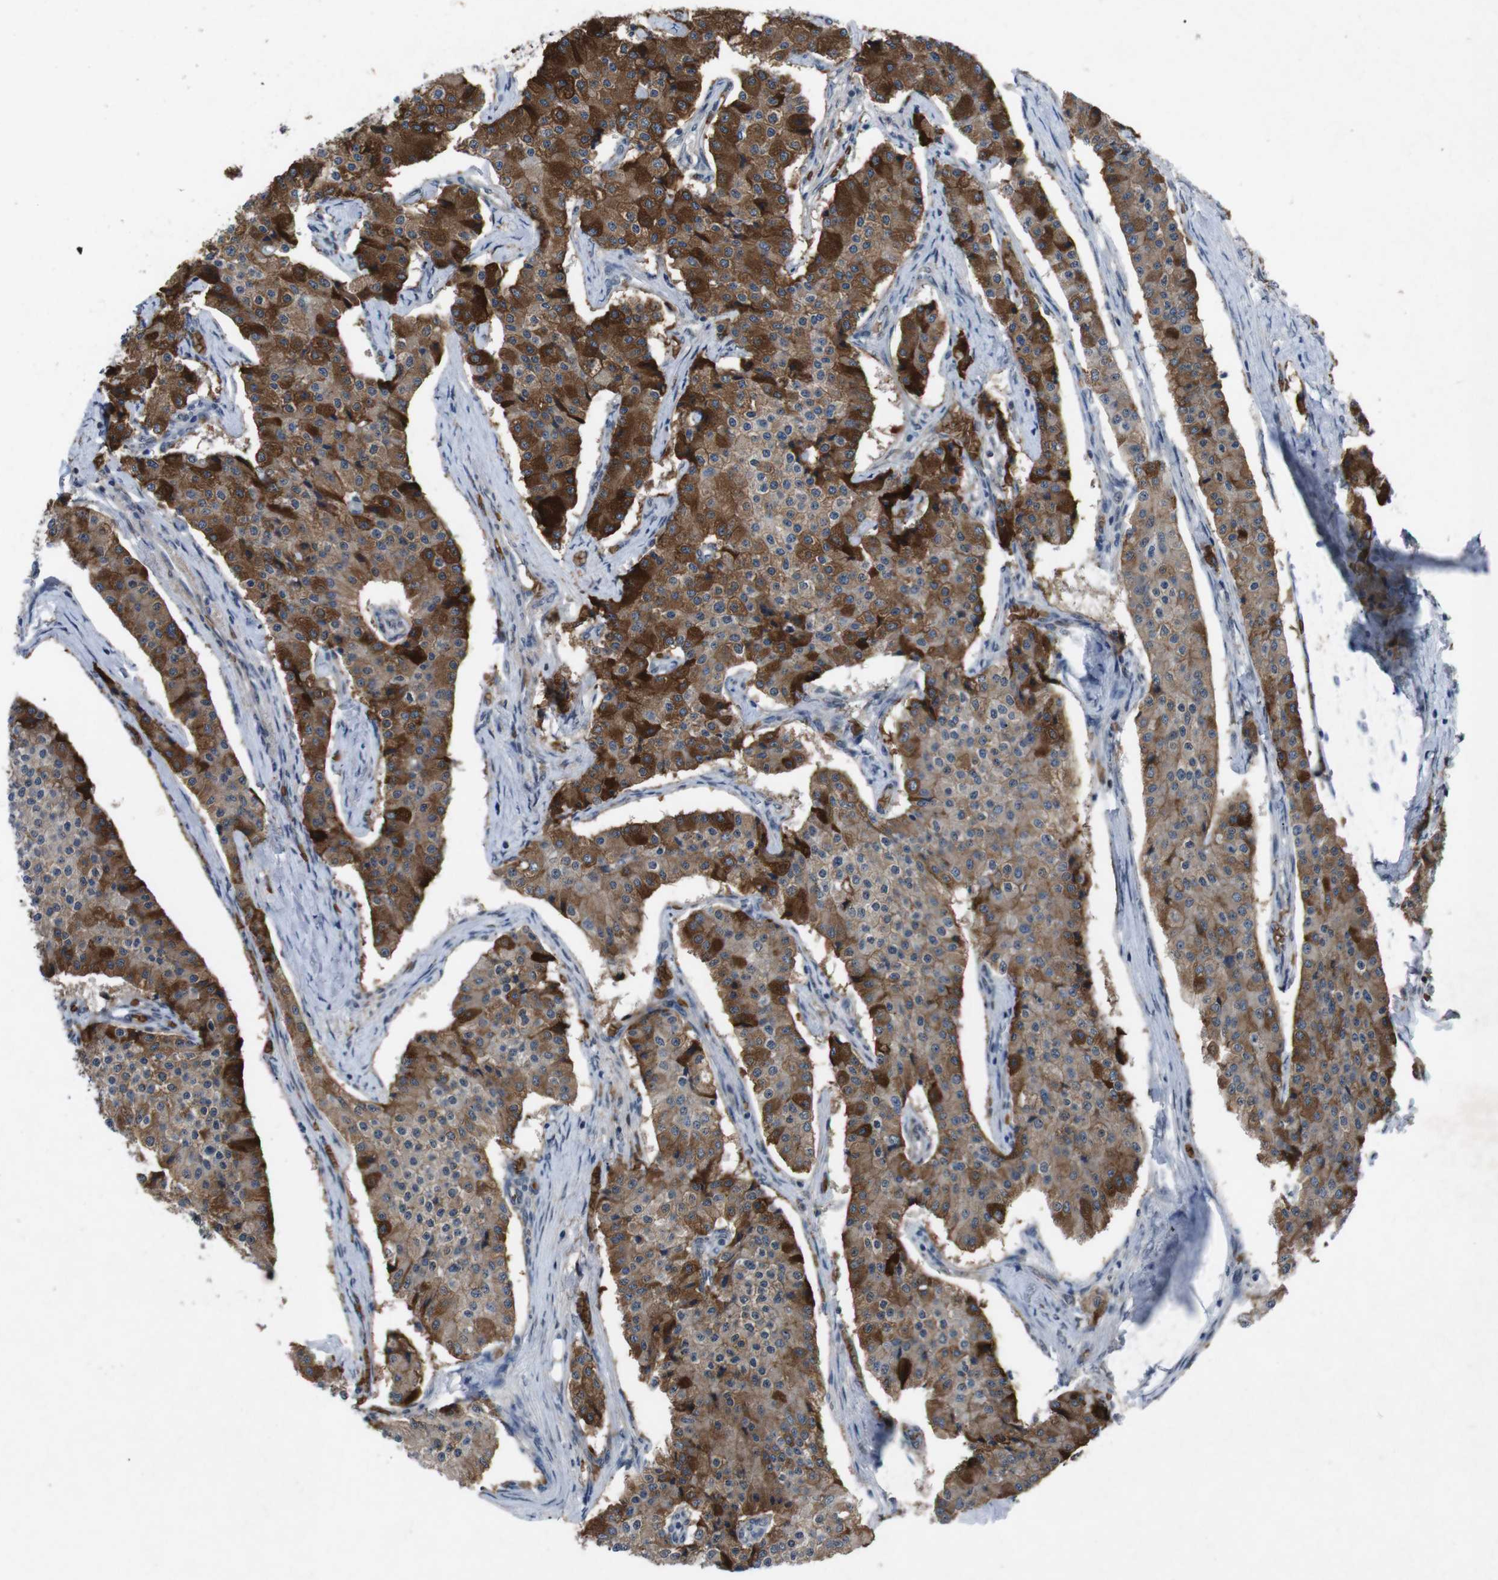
{"staining": {"intensity": "strong", "quantity": ">75%", "location": "cytoplasmic/membranous"}, "tissue": "carcinoid", "cell_type": "Tumor cells", "image_type": "cancer", "snomed": [{"axis": "morphology", "description": "Carcinoid, malignant, NOS"}, {"axis": "topography", "description": "Colon"}], "caption": "Immunohistochemical staining of carcinoid displays high levels of strong cytoplasmic/membranous positivity in approximately >75% of tumor cells.", "gene": "SPTB", "patient": {"sex": "female", "age": 52}}